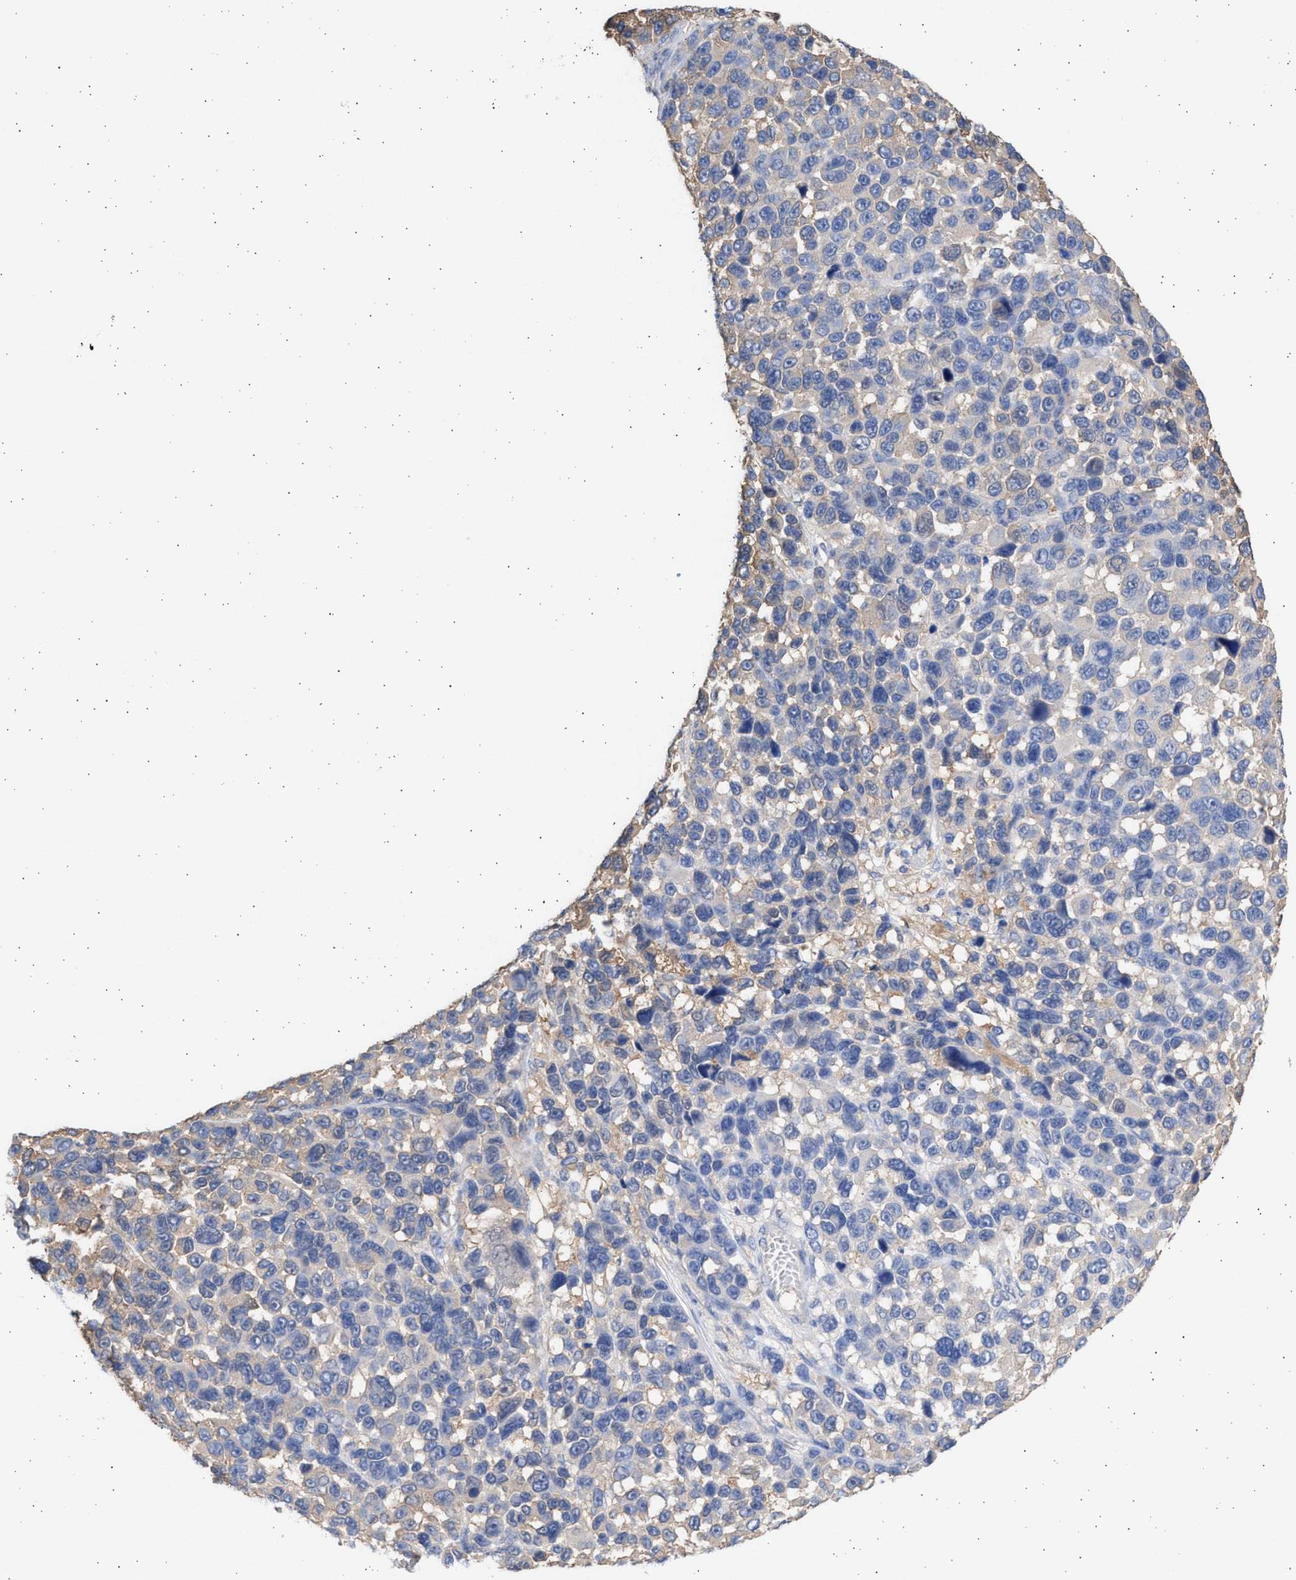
{"staining": {"intensity": "negative", "quantity": "none", "location": "none"}, "tissue": "melanoma", "cell_type": "Tumor cells", "image_type": "cancer", "snomed": [{"axis": "morphology", "description": "Malignant melanoma, NOS"}, {"axis": "topography", "description": "Skin"}], "caption": "A high-resolution photomicrograph shows immunohistochemistry staining of malignant melanoma, which exhibits no significant positivity in tumor cells.", "gene": "ALDOC", "patient": {"sex": "male", "age": 53}}